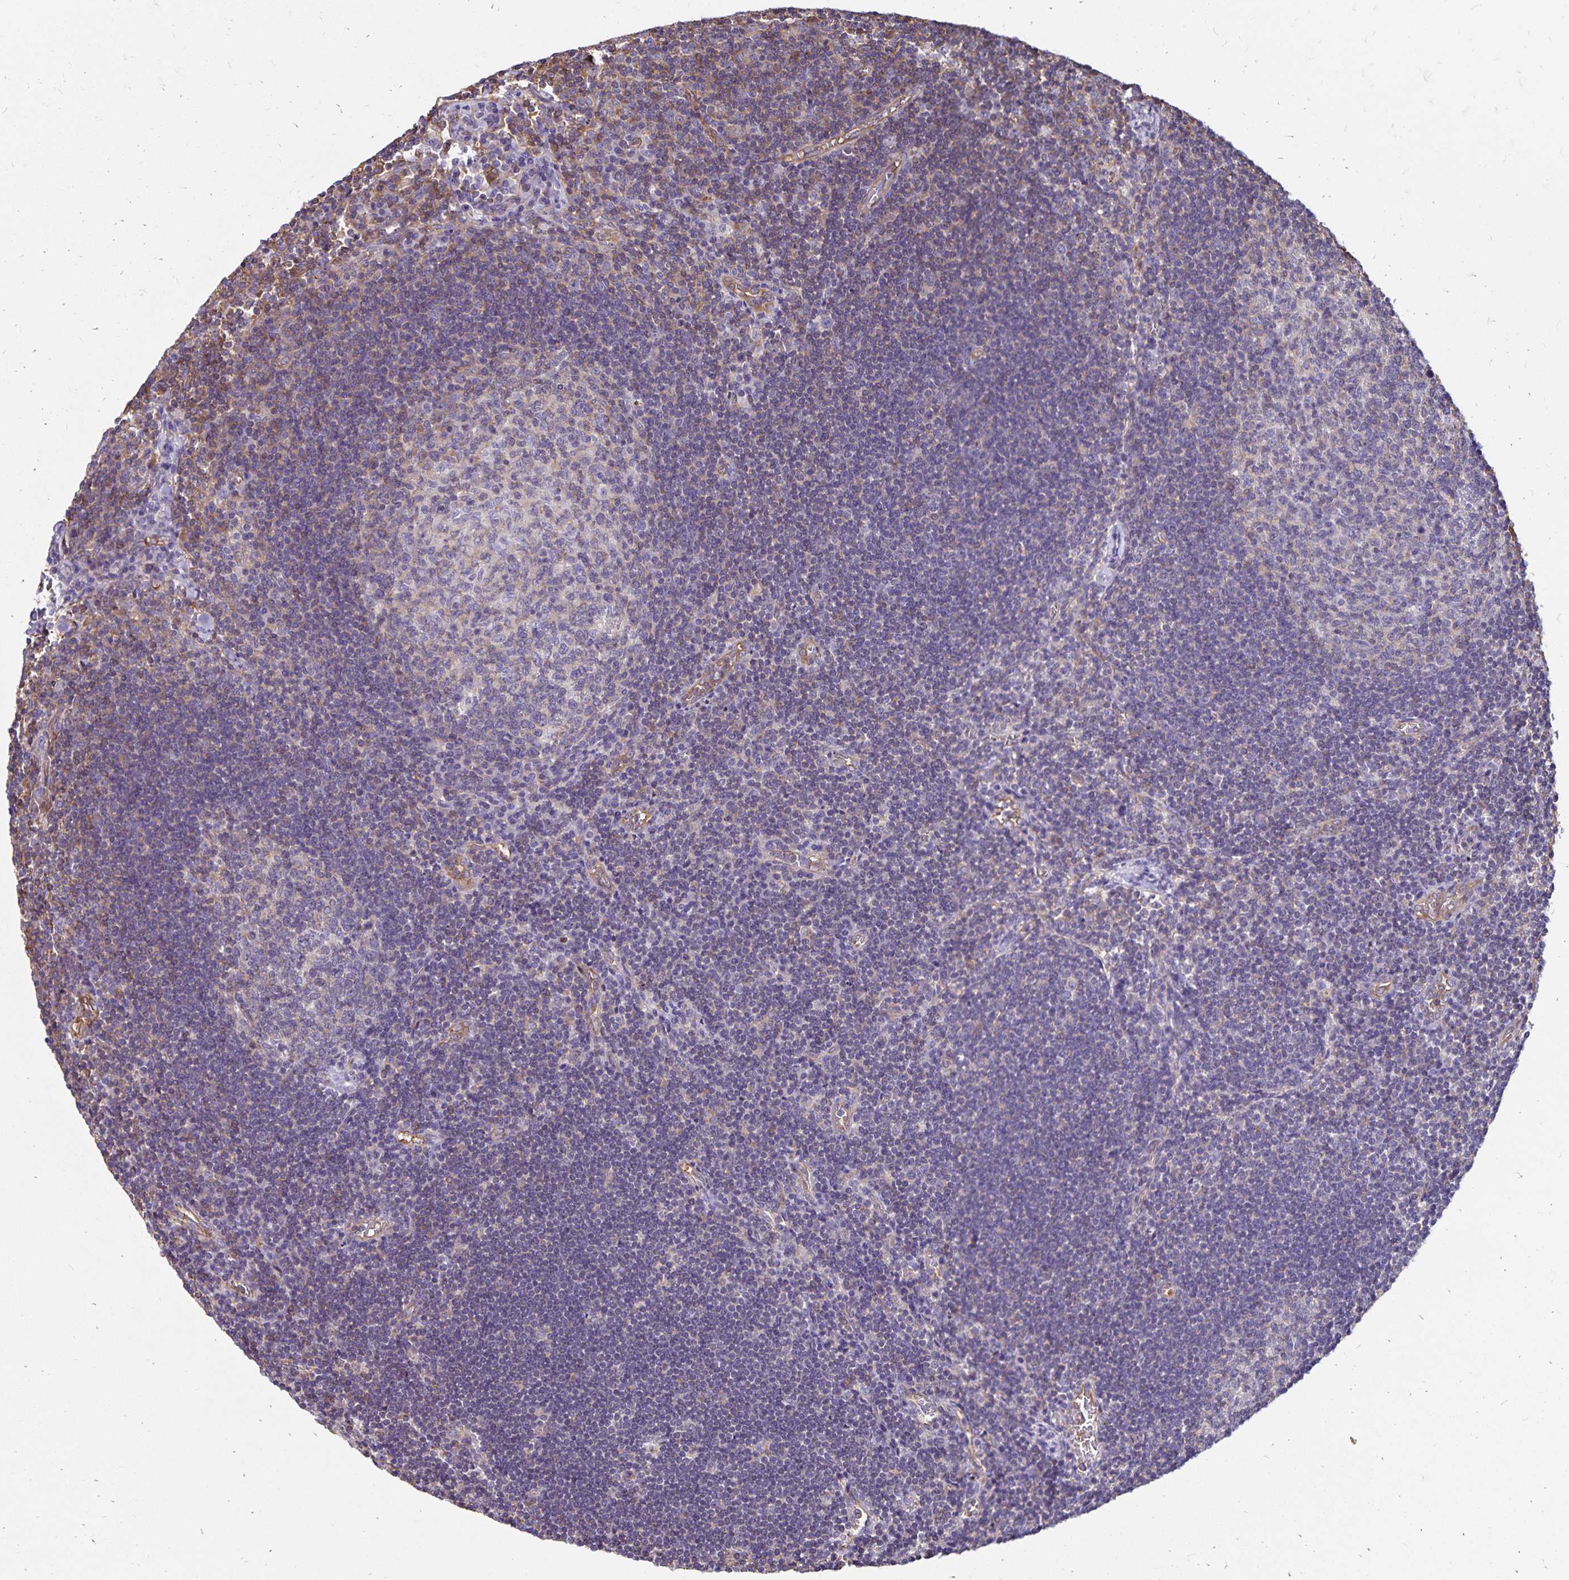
{"staining": {"intensity": "negative", "quantity": "none", "location": "none"}, "tissue": "lymph node", "cell_type": "Germinal center cells", "image_type": "normal", "snomed": [{"axis": "morphology", "description": "Normal tissue, NOS"}, {"axis": "topography", "description": "Lymph node"}], "caption": "DAB immunohistochemical staining of unremarkable human lymph node demonstrates no significant positivity in germinal center cells. (DAB (3,3'-diaminobenzidine) IHC, high magnification).", "gene": "RPRML", "patient": {"sex": "male", "age": 67}}